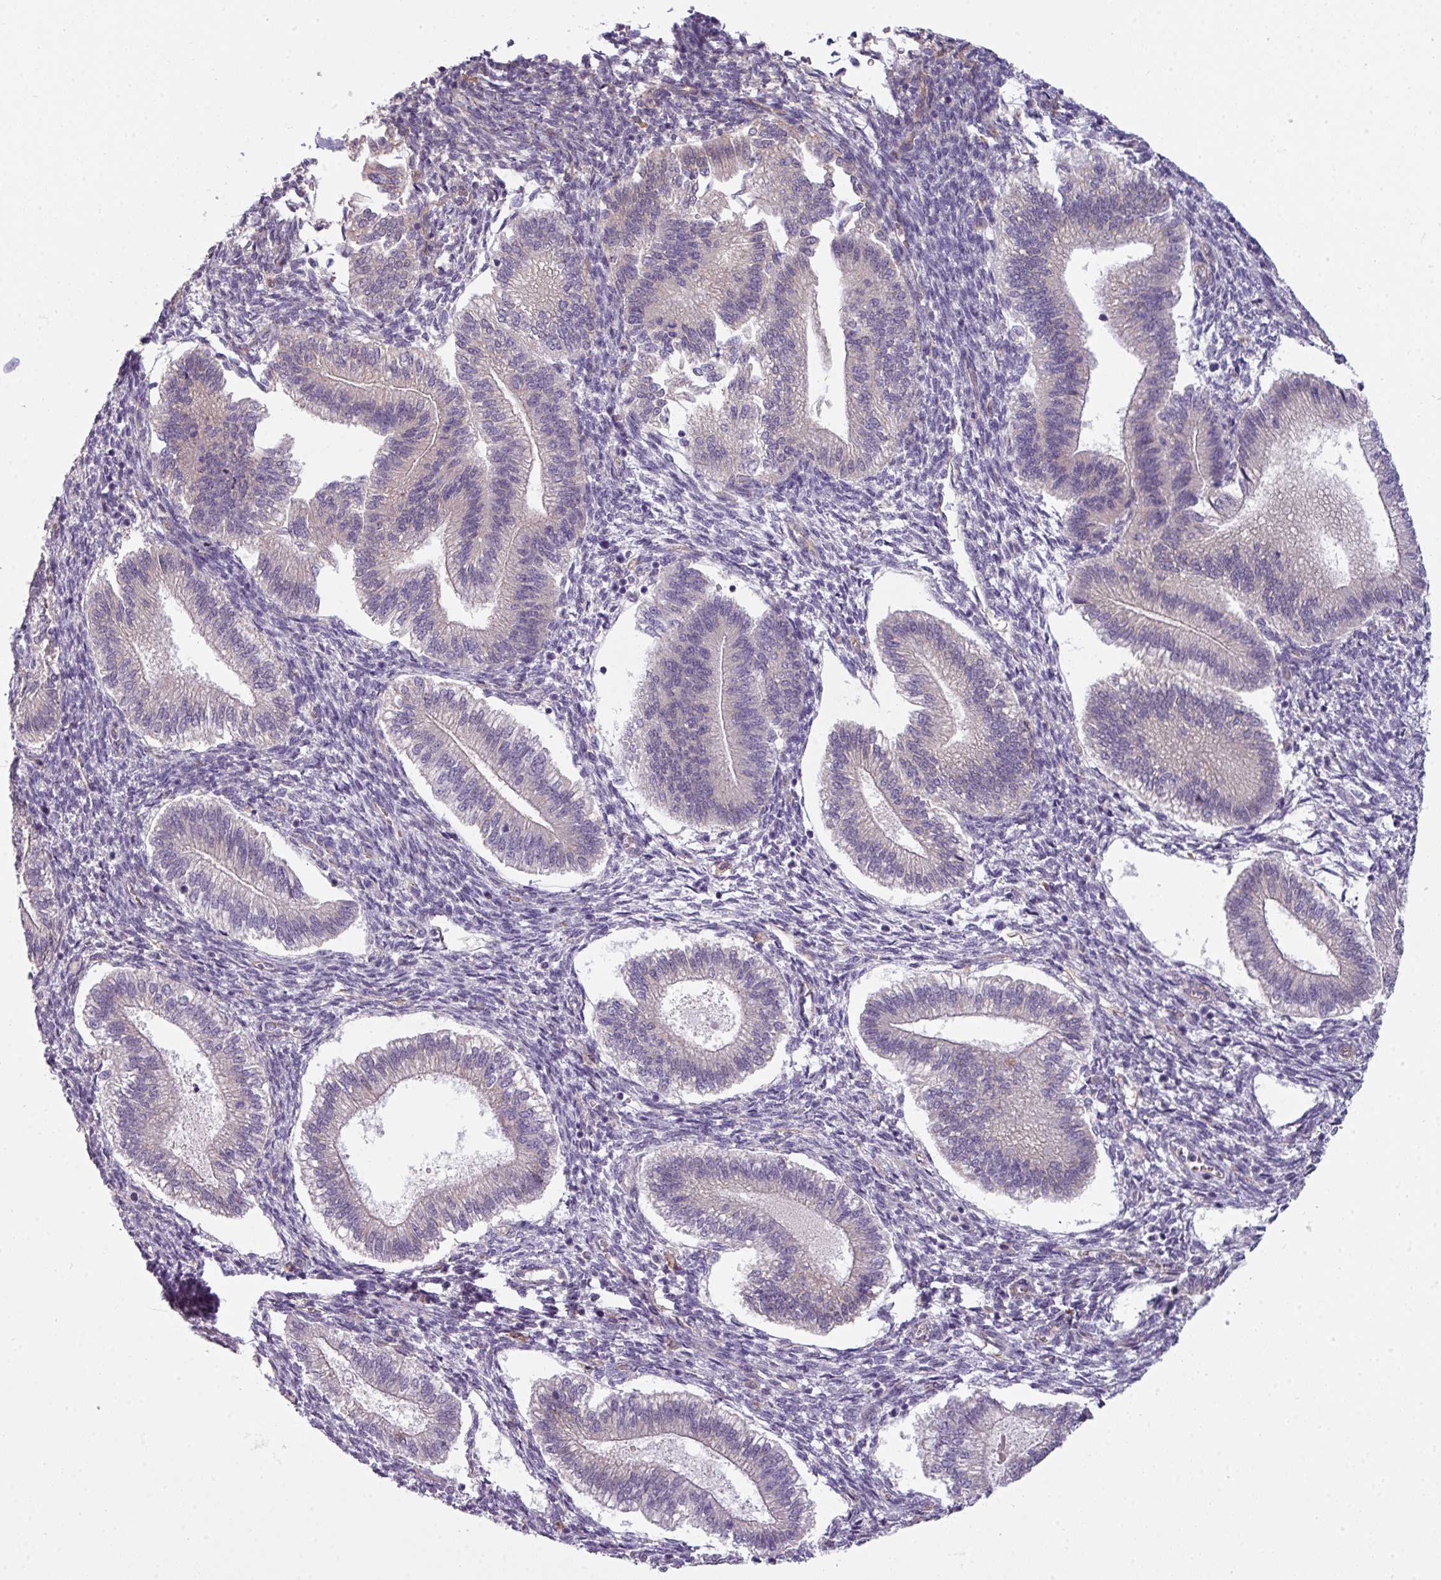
{"staining": {"intensity": "moderate", "quantity": "<25%", "location": "cytoplasmic/membranous"}, "tissue": "endometrium", "cell_type": "Cells in endometrial stroma", "image_type": "normal", "snomed": [{"axis": "morphology", "description": "Normal tissue, NOS"}, {"axis": "topography", "description": "Endometrium"}], "caption": "This is an image of immunohistochemistry (IHC) staining of benign endometrium, which shows moderate expression in the cytoplasmic/membranous of cells in endometrial stroma.", "gene": "BUD23", "patient": {"sex": "female", "age": 25}}